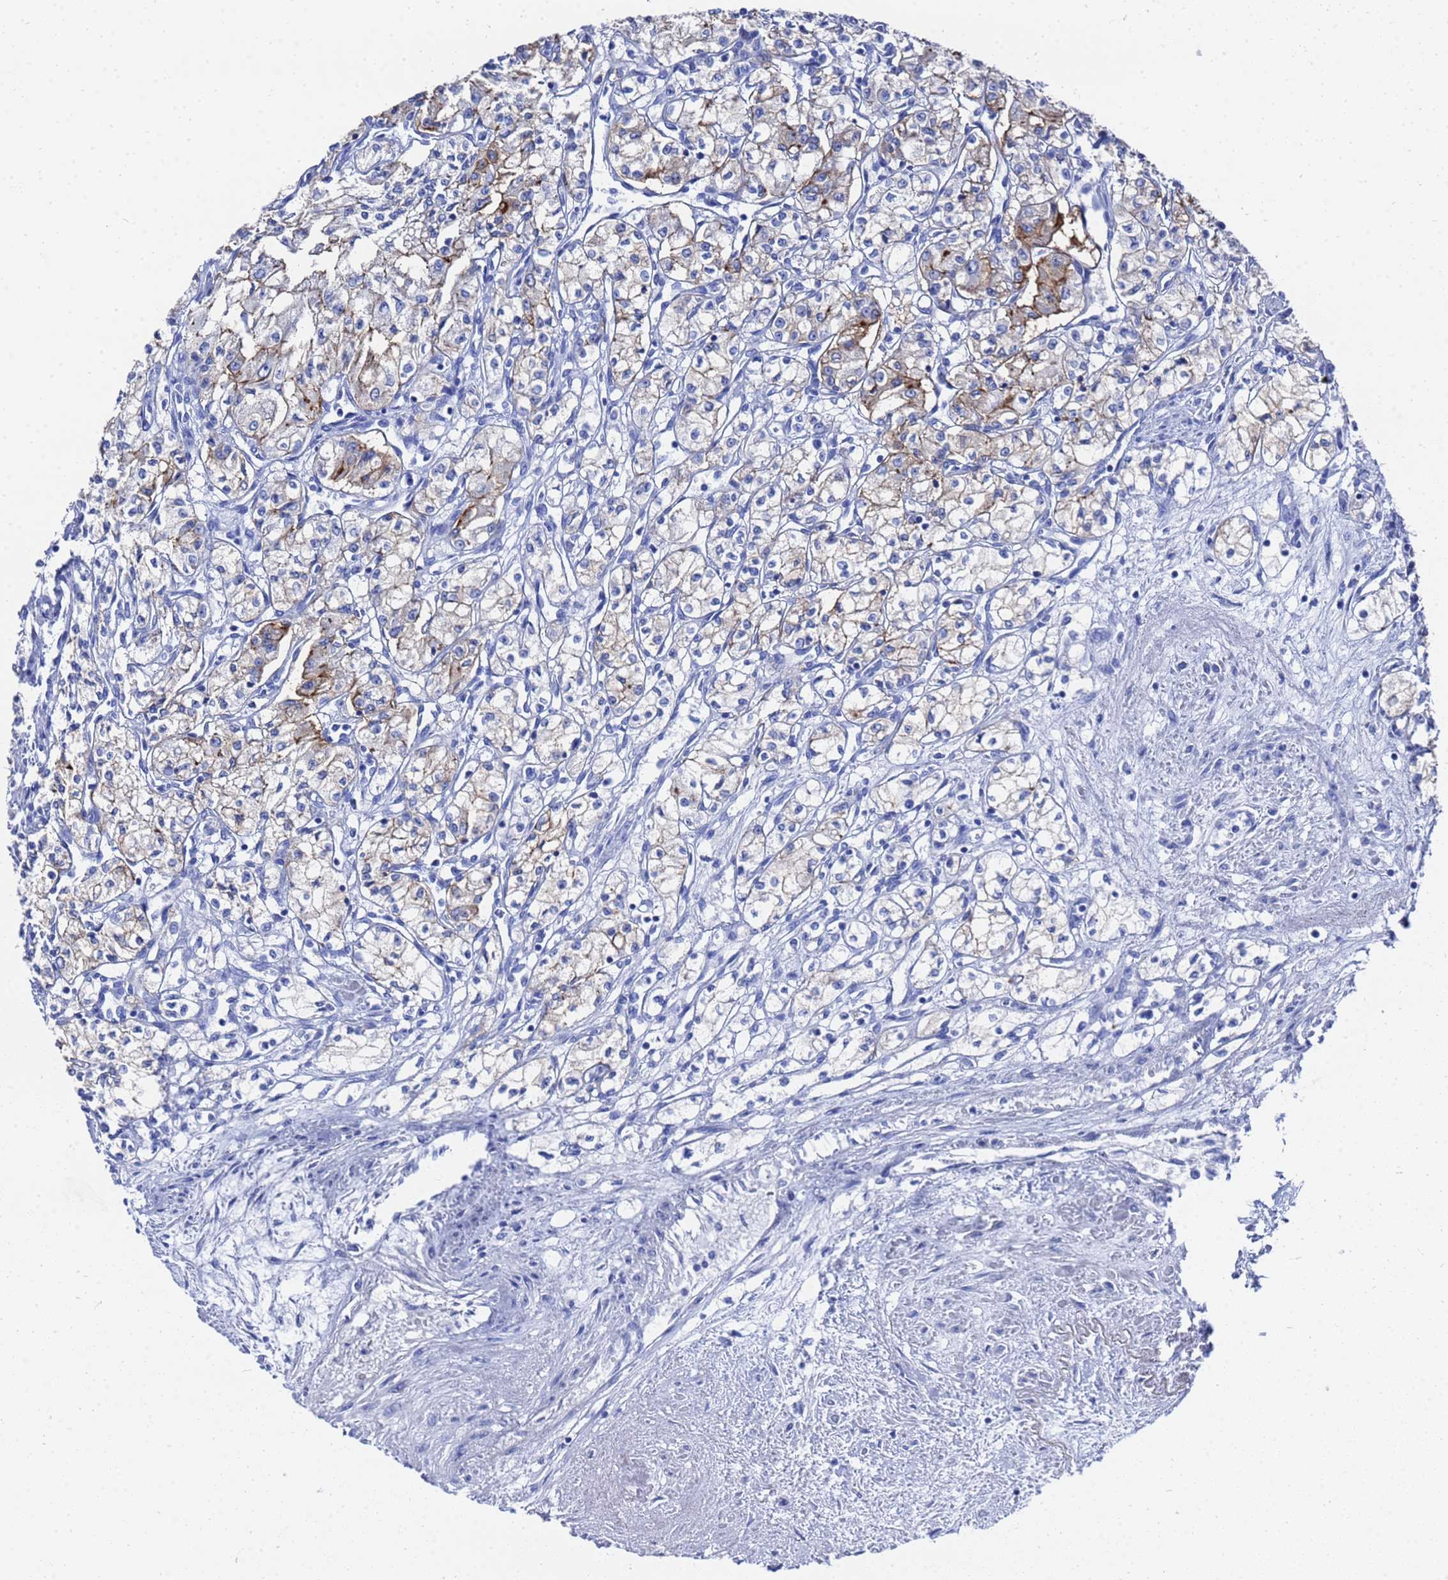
{"staining": {"intensity": "moderate", "quantity": "25%-75%", "location": "cytoplasmic/membranous"}, "tissue": "renal cancer", "cell_type": "Tumor cells", "image_type": "cancer", "snomed": [{"axis": "morphology", "description": "Adenocarcinoma, NOS"}, {"axis": "topography", "description": "Kidney"}], "caption": "Human renal cancer stained for a protein (brown) demonstrates moderate cytoplasmic/membranous positive staining in about 25%-75% of tumor cells.", "gene": "GGT1", "patient": {"sex": "male", "age": 59}}